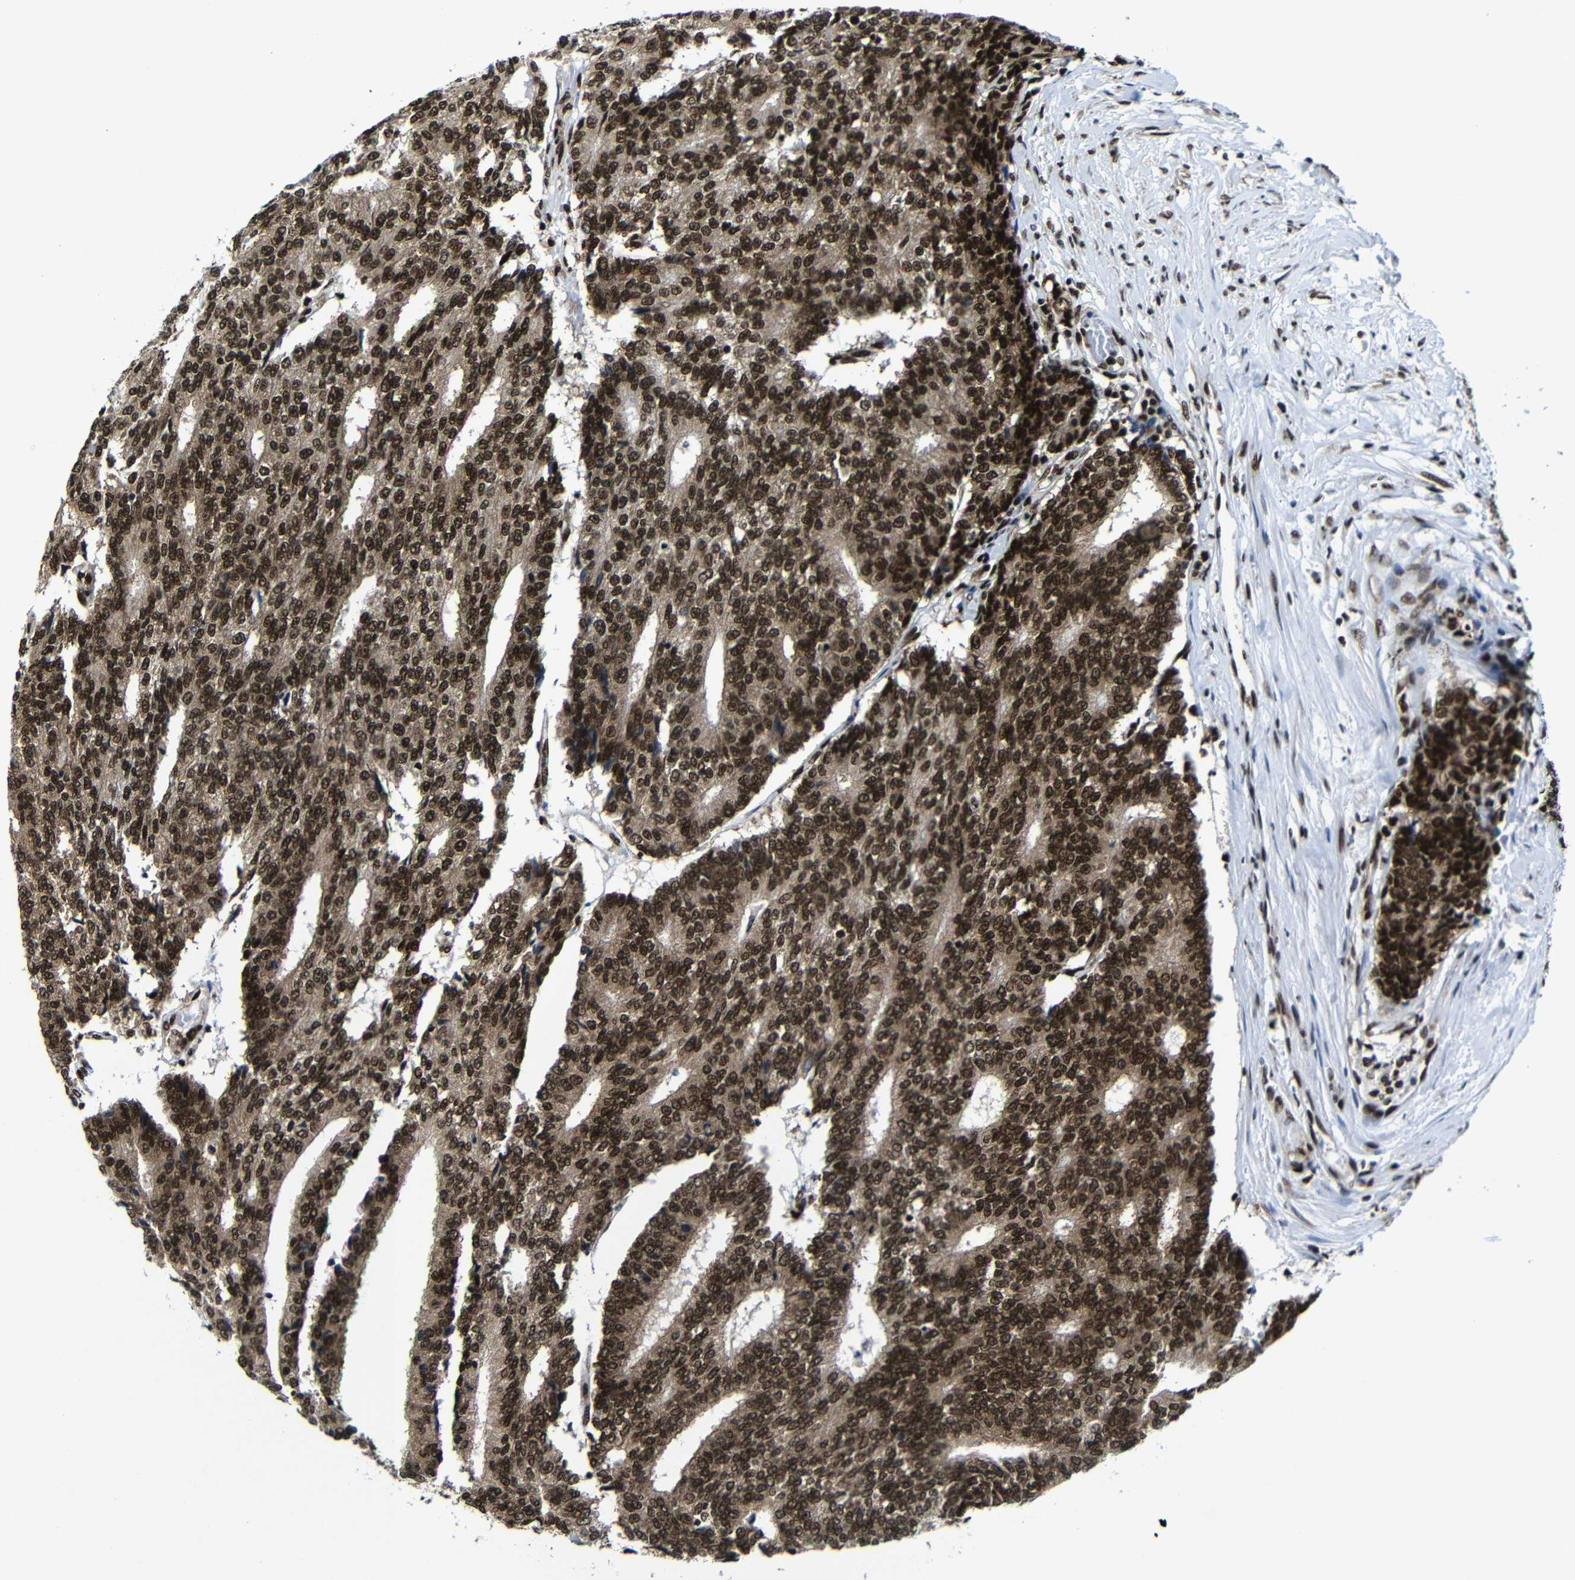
{"staining": {"intensity": "strong", "quantity": ">75%", "location": "cytoplasmic/membranous,nuclear"}, "tissue": "prostate cancer", "cell_type": "Tumor cells", "image_type": "cancer", "snomed": [{"axis": "morphology", "description": "Normal tissue, NOS"}, {"axis": "morphology", "description": "Adenocarcinoma, High grade"}, {"axis": "topography", "description": "Prostate"}, {"axis": "topography", "description": "Seminal veicle"}], "caption": "Protein expression analysis of human high-grade adenocarcinoma (prostate) reveals strong cytoplasmic/membranous and nuclear positivity in approximately >75% of tumor cells.", "gene": "PTBP1", "patient": {"sex": "male", "age": 55}}